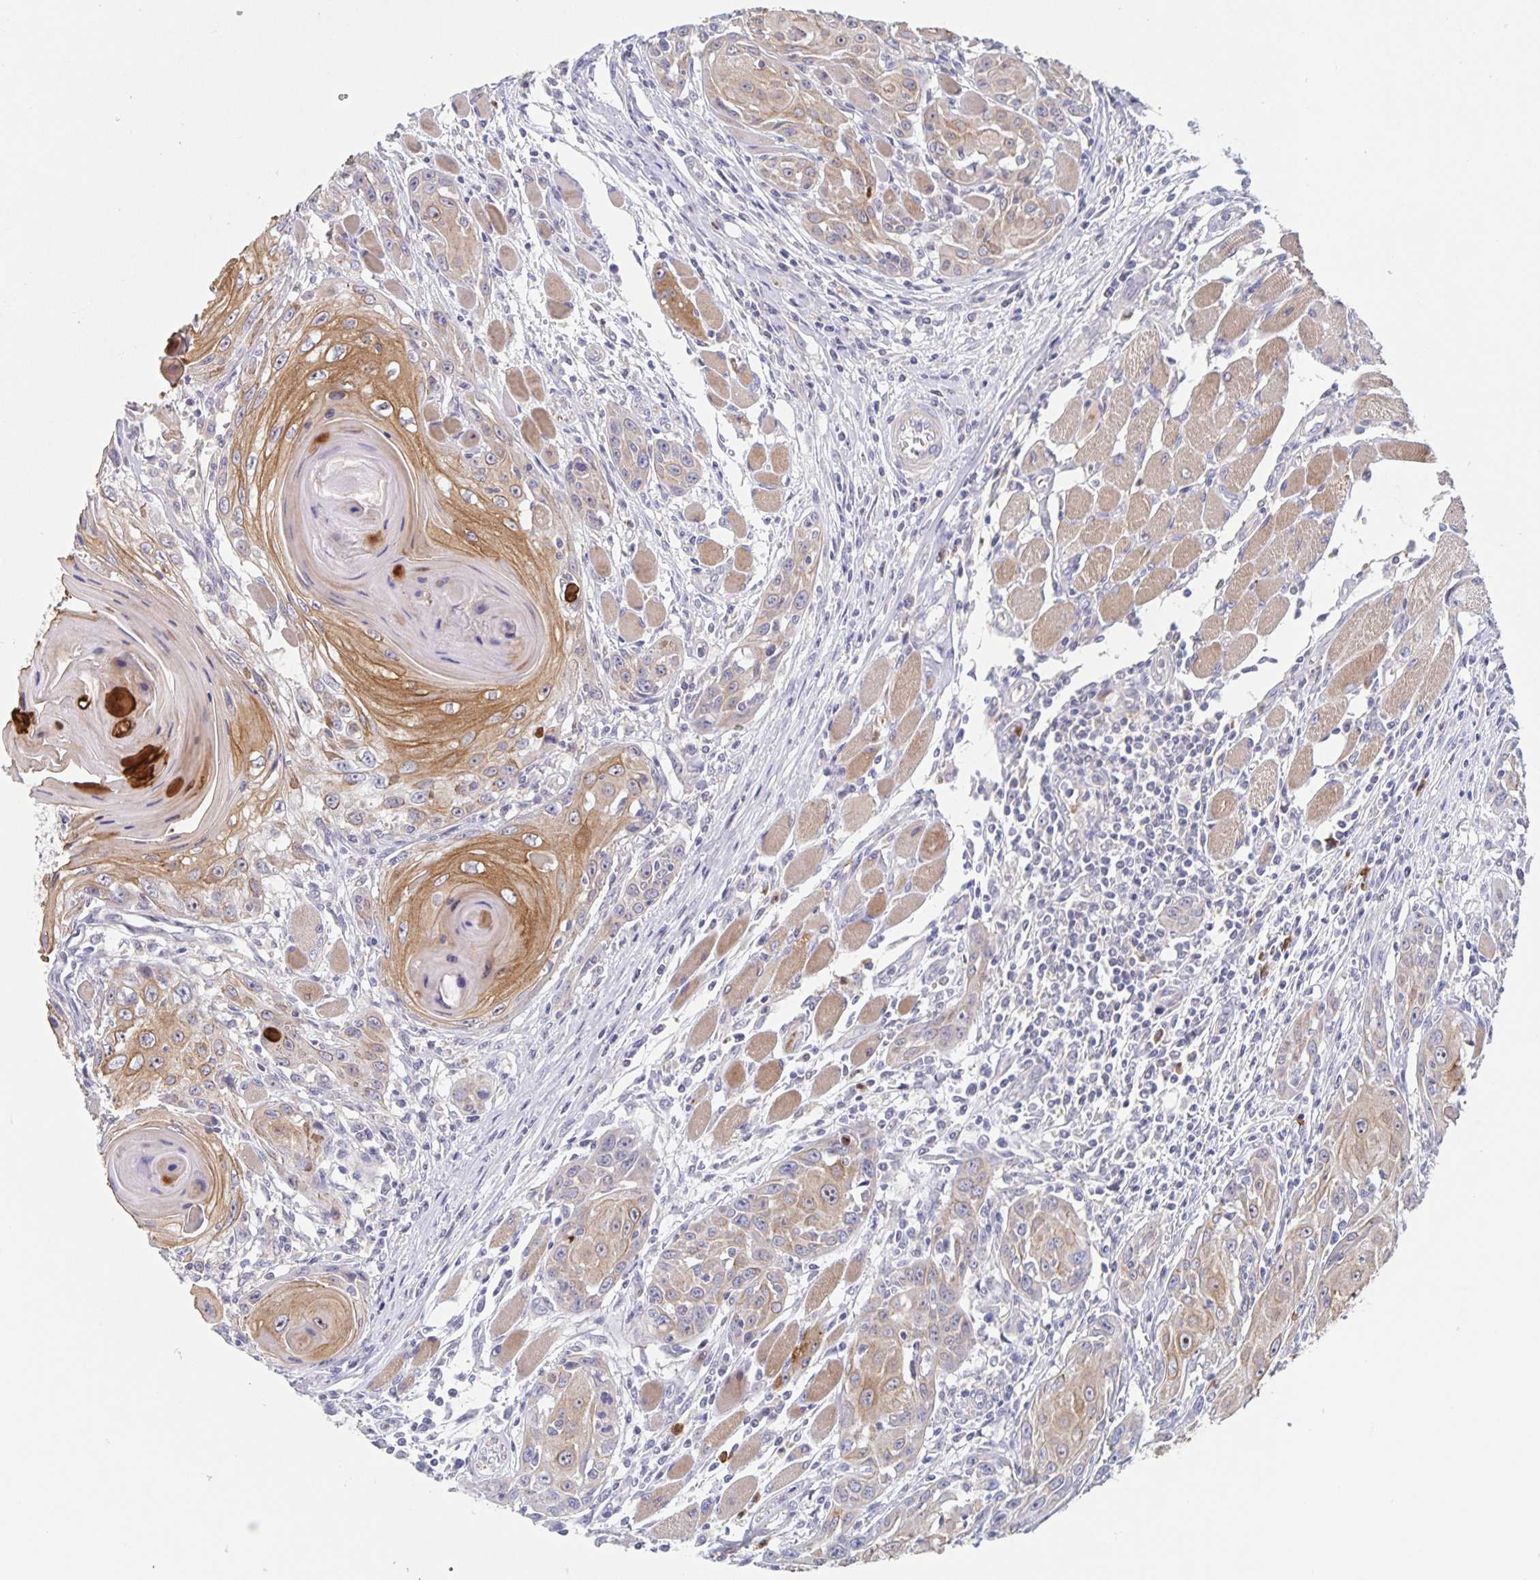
{"staining": {"intensity": "moderate", "quantity": ">75%", "location": "cytoplasmic/membranous"}, "tissue": "head and neck cancer", "cell_type": "Tumor cells", "image_type": "cancer", "snomed": [{"axis": "morphology", "description": "Squamous cell carcinoma, NOS"}, {"axis": "topography", "description": "Head-Neck"}], "caption": "A photomicrograph of head and neck squamous cell carcinoma stained for a protein reveals moderate cytoplasmic/membranous brown staining in tumor cells.", "gene": "CDC42BPG", "patient": {"sex": "female", "age": 80}}